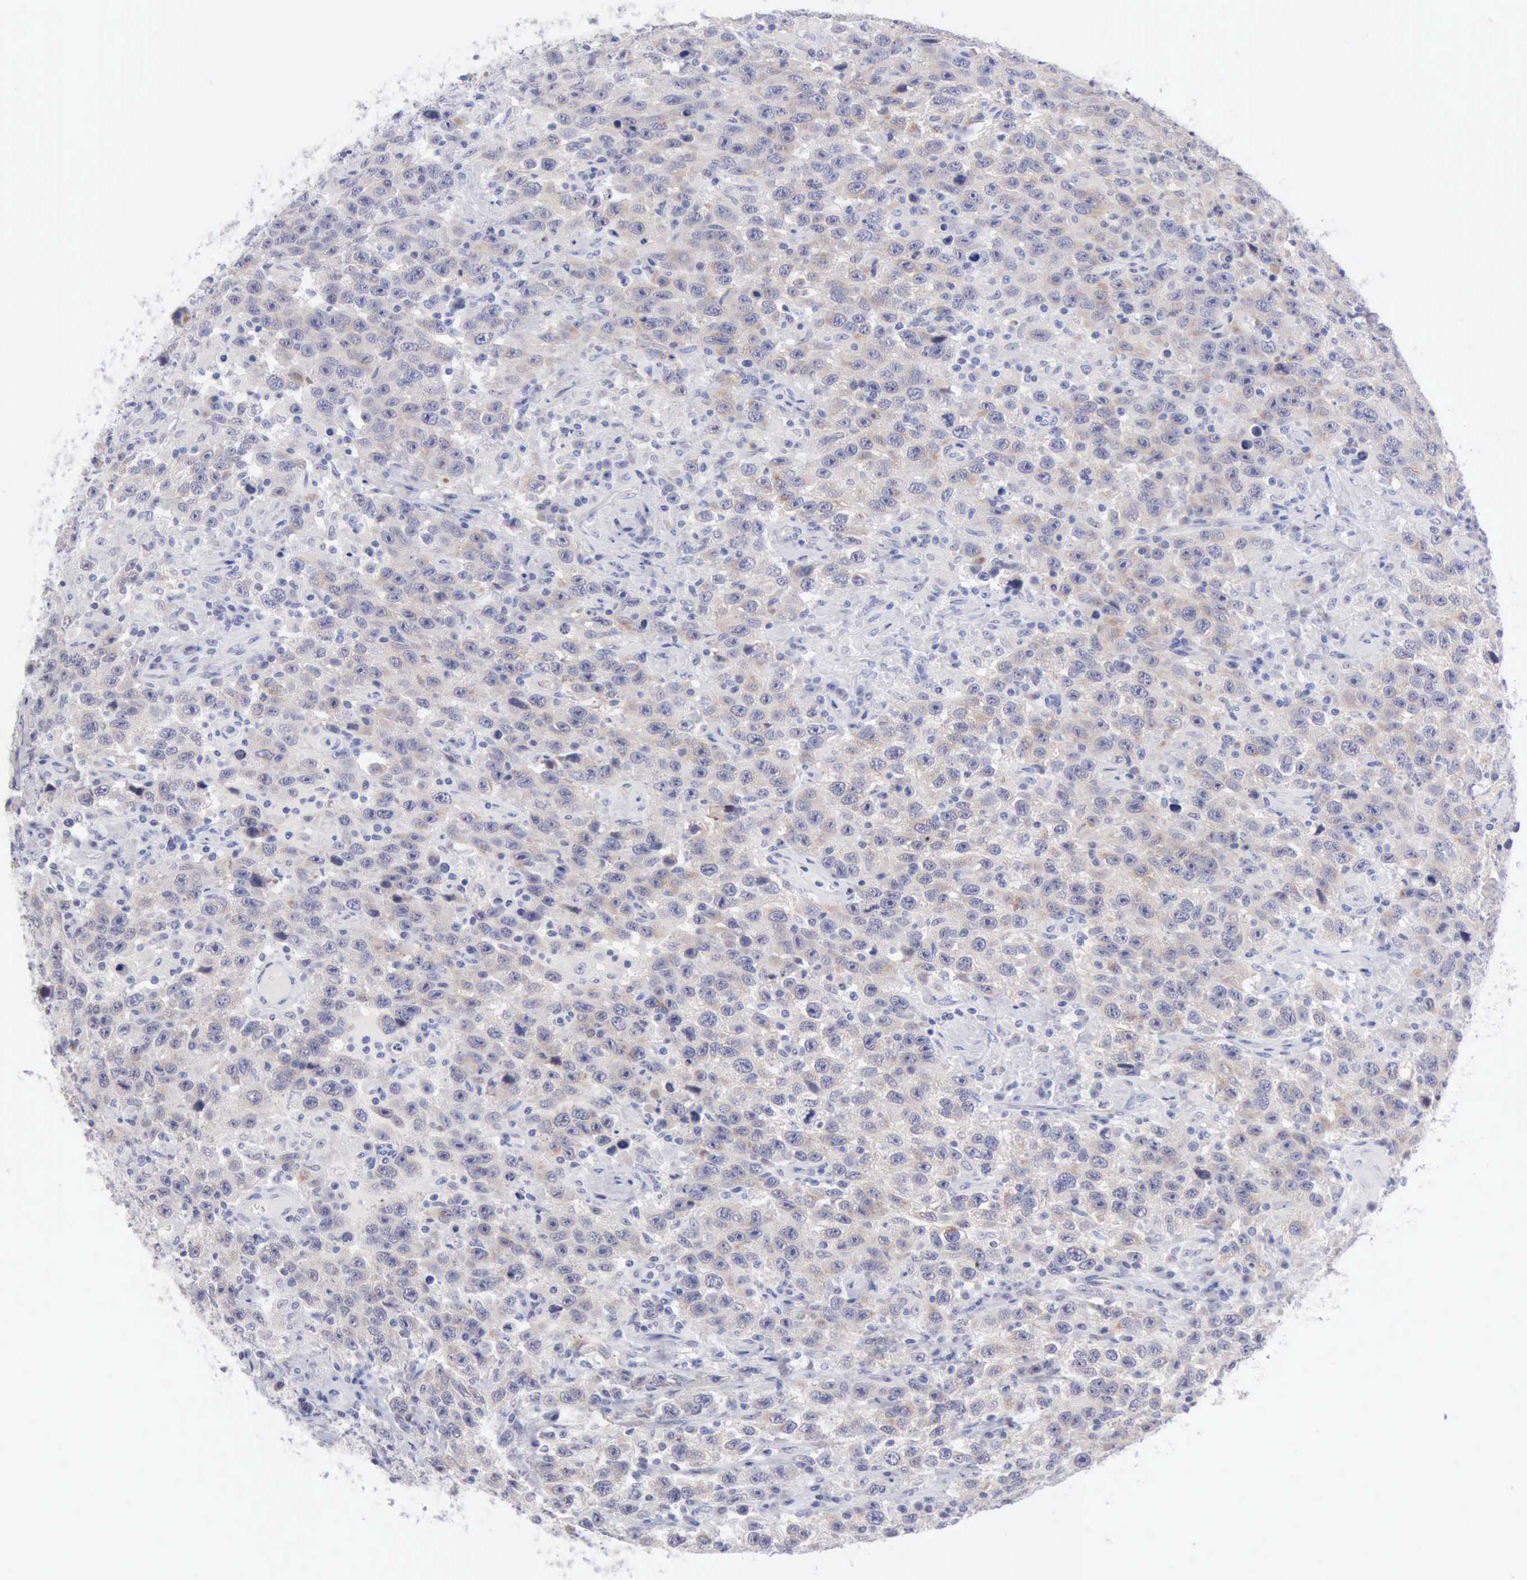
{"staining": {"intensity": "weak", "quantity": "25%-75%", "location": "cytoplasmic/membranous"}, "tissue": "testis cancer", "cell_type": "Tumor cells", "image_type": "cancer", "snomed": [{"axis": "morphology", "description": "Seminoma, NOS"}, {"axis": "topography", "description": "Testis"}], "caption": "Human seminoma (testis) stained with a brown dye displays weak cytoplasmic/membranous positive staining in about 25%-75% of tumor cells.", "gene": "ANGEL1", "patient": {"sex": "male", "age": 41}}